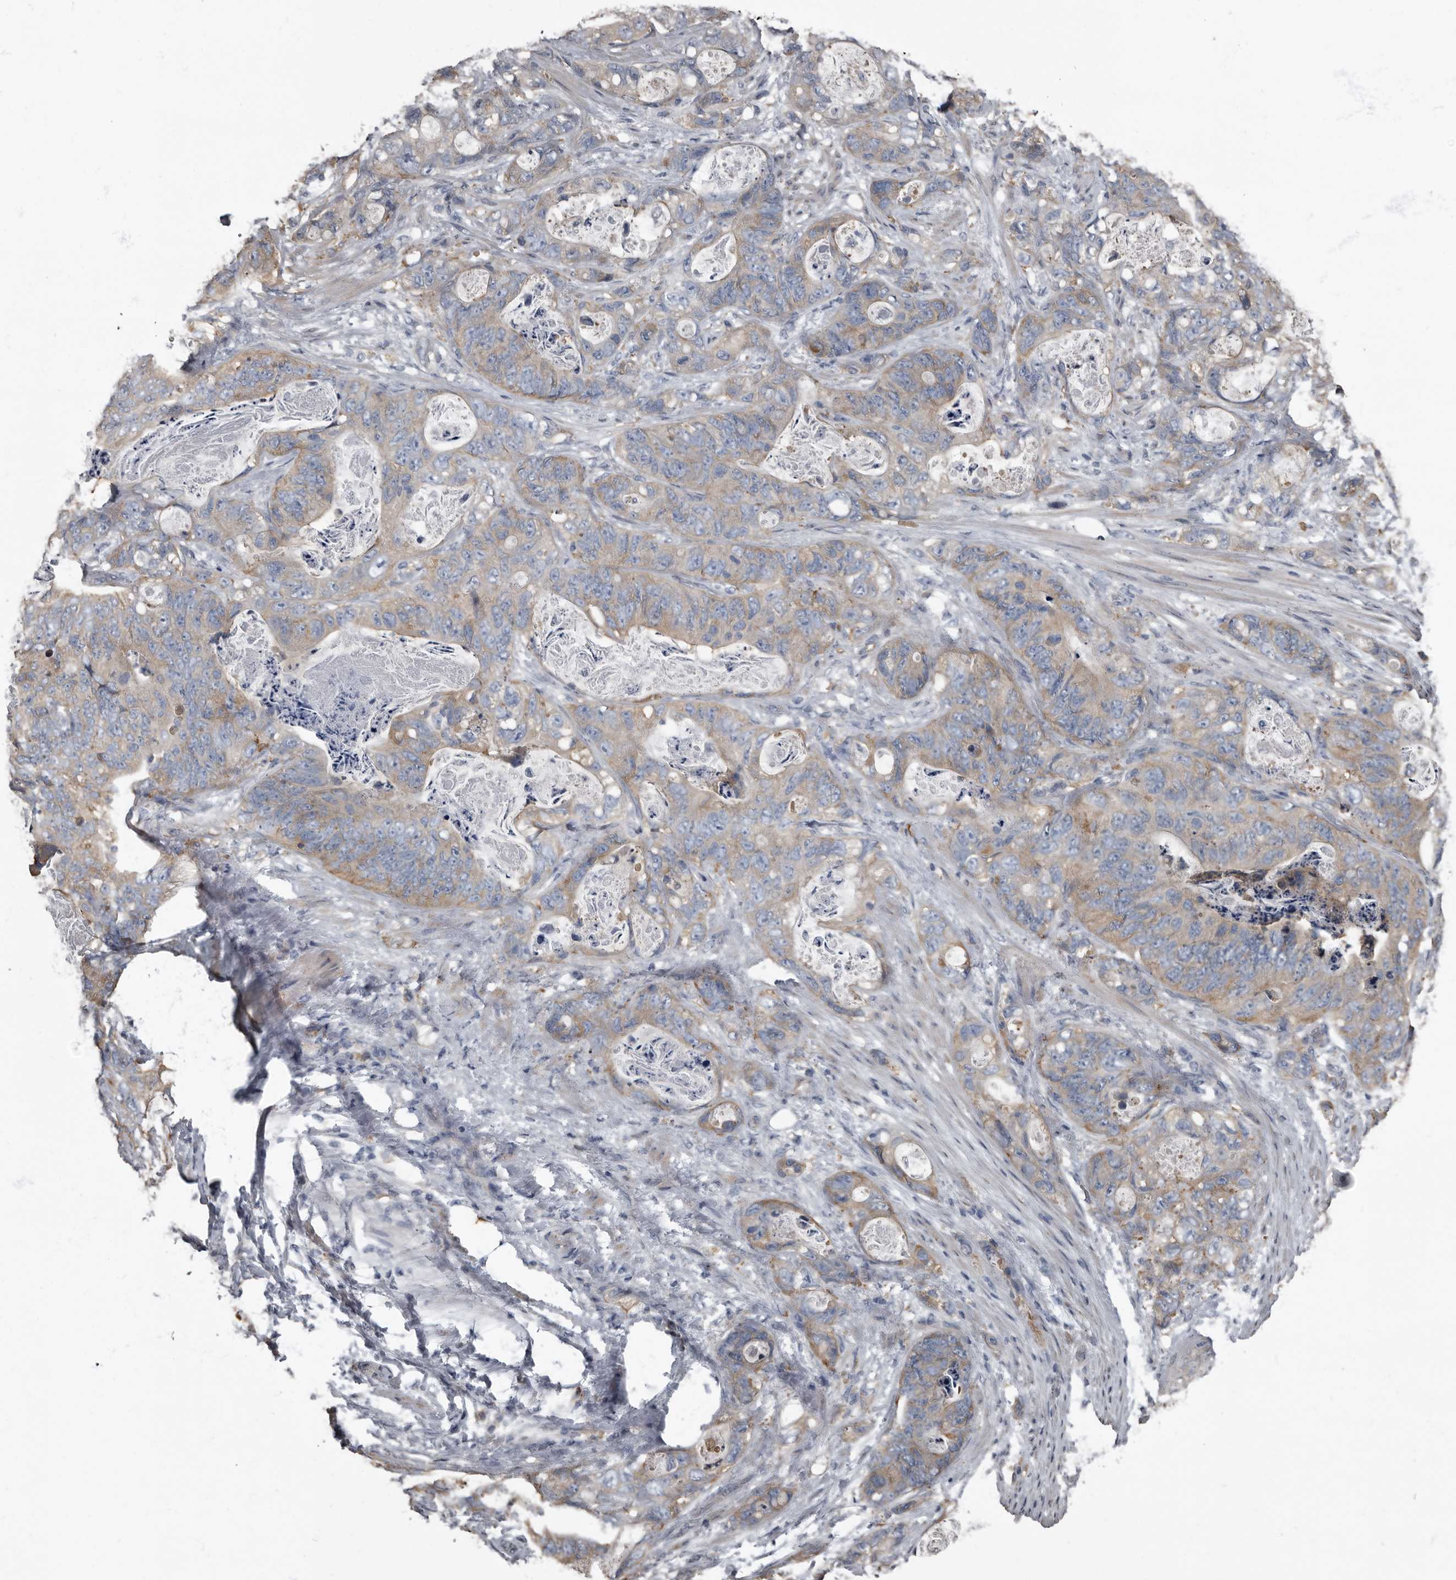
{"staining": {"intensity": "moderate", "quantity": "<25%", "location": "cytoplasmic/membranous"}, "tissue": "stomach cancer", "cell_type": "Tumor cells", "image_type": "cancer", "snomed": [{"axis": "morphology", "description": "Normal tissue, NOS"}, {"axis": "morphology", "description": "Adenocarcinoma, NOS"}, {"axis": "topography", "description": "Stomach"}], "caption": "Adenocarcinoma (stomach) was stained to show a protein in brown. There is low levels of moderate cytoplasmic/membranous expression in about <25% of tumor cells.", "gene": "TPD52L1", "patient": {"sex": "female", "age": 89}}